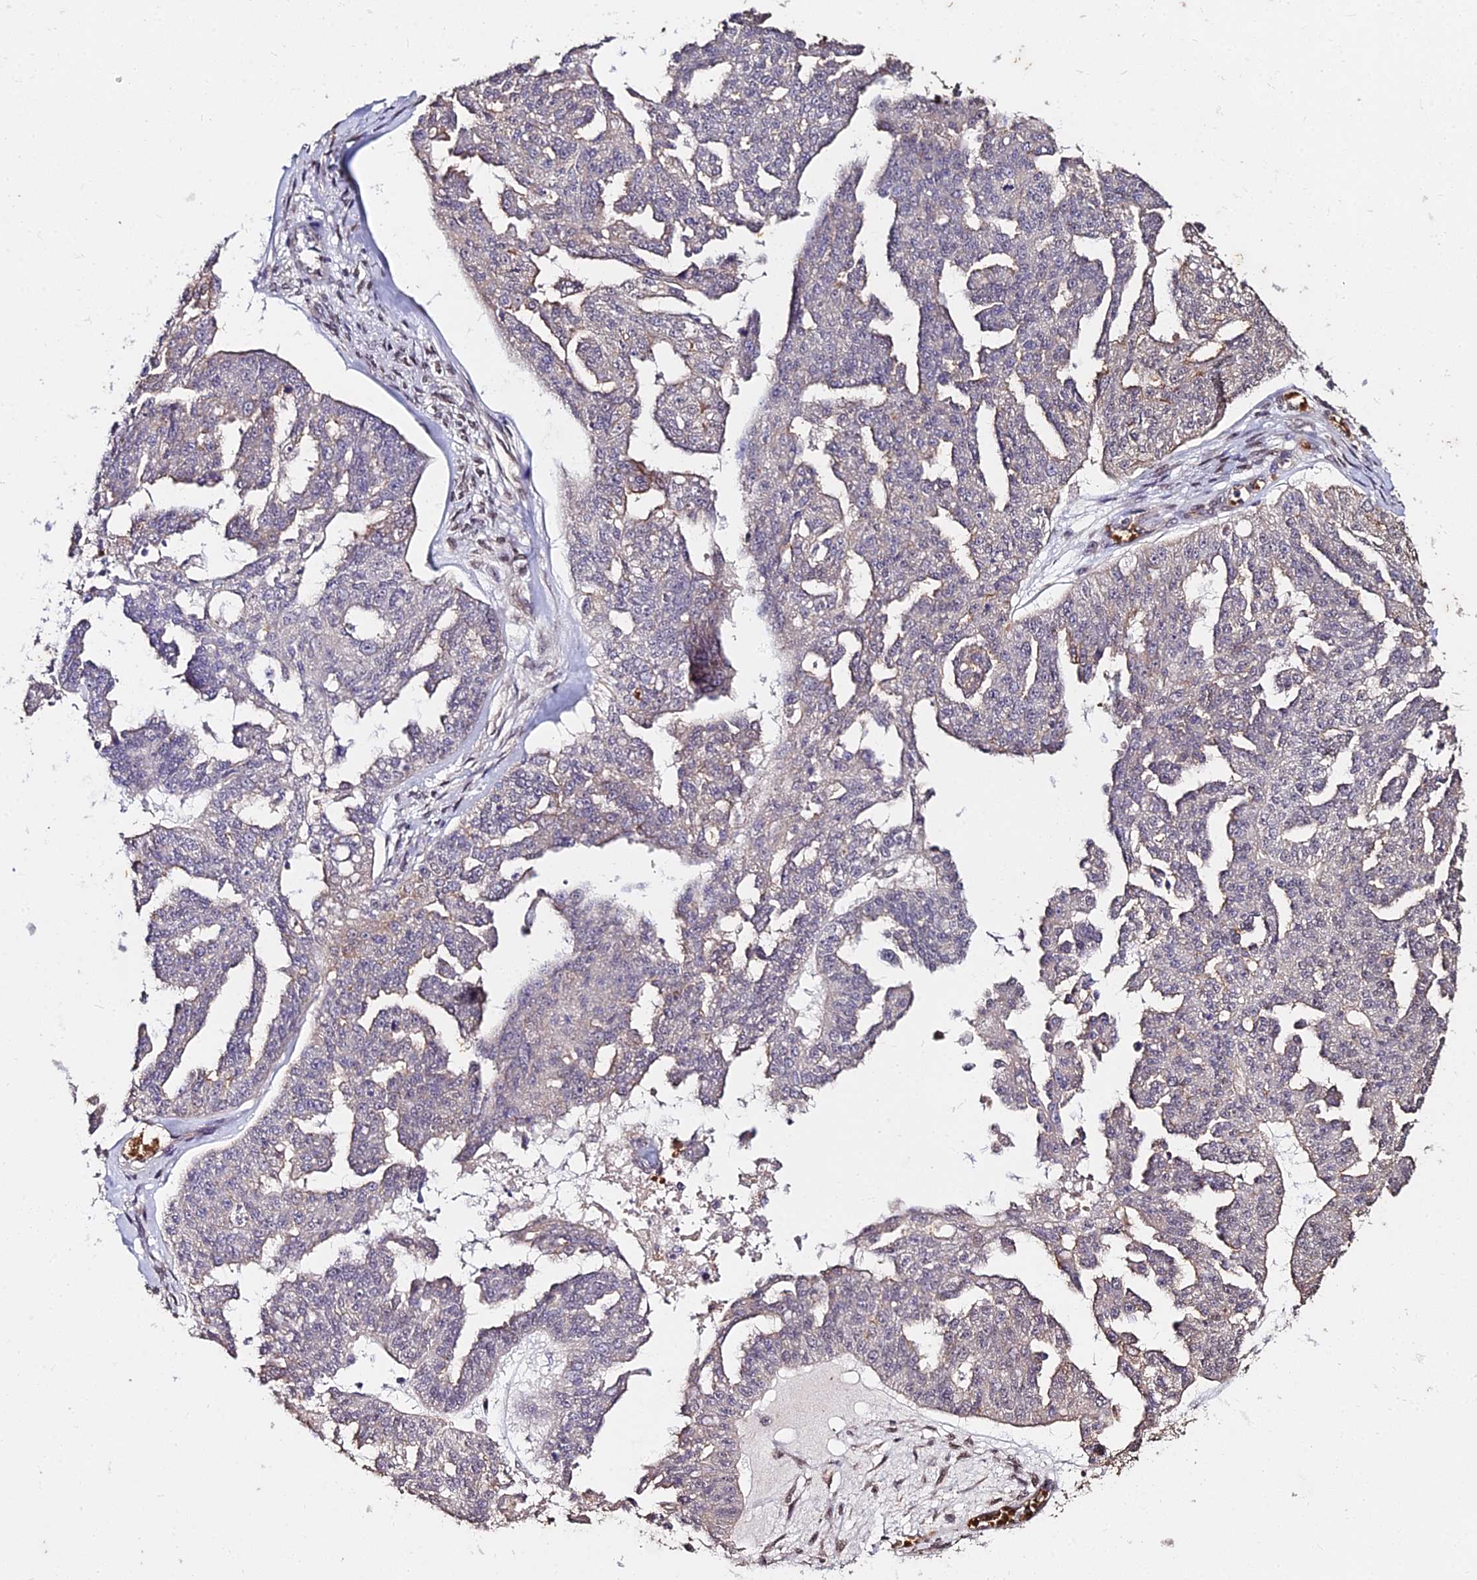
{"staining": {"intensity": "weak", "quantity": "<25%", "location": "cytoplasmic/membranous"}, "tissue": "ovarian cancer", "cell_type": "Tumor cells", "image_type": "cancer", "snomed": [{"axis": "morphology", "description": "Cystadenocarcinoma, serous, NOS"}, {"axis": "topography", "description": "Ovary"}], "caption": "A photomicrograph of ovarian cancer stained for a protein displays no brown staining in tumor cells.", "gene": "ZDBF2", "patient": {"sex": "female", "age": 58}}